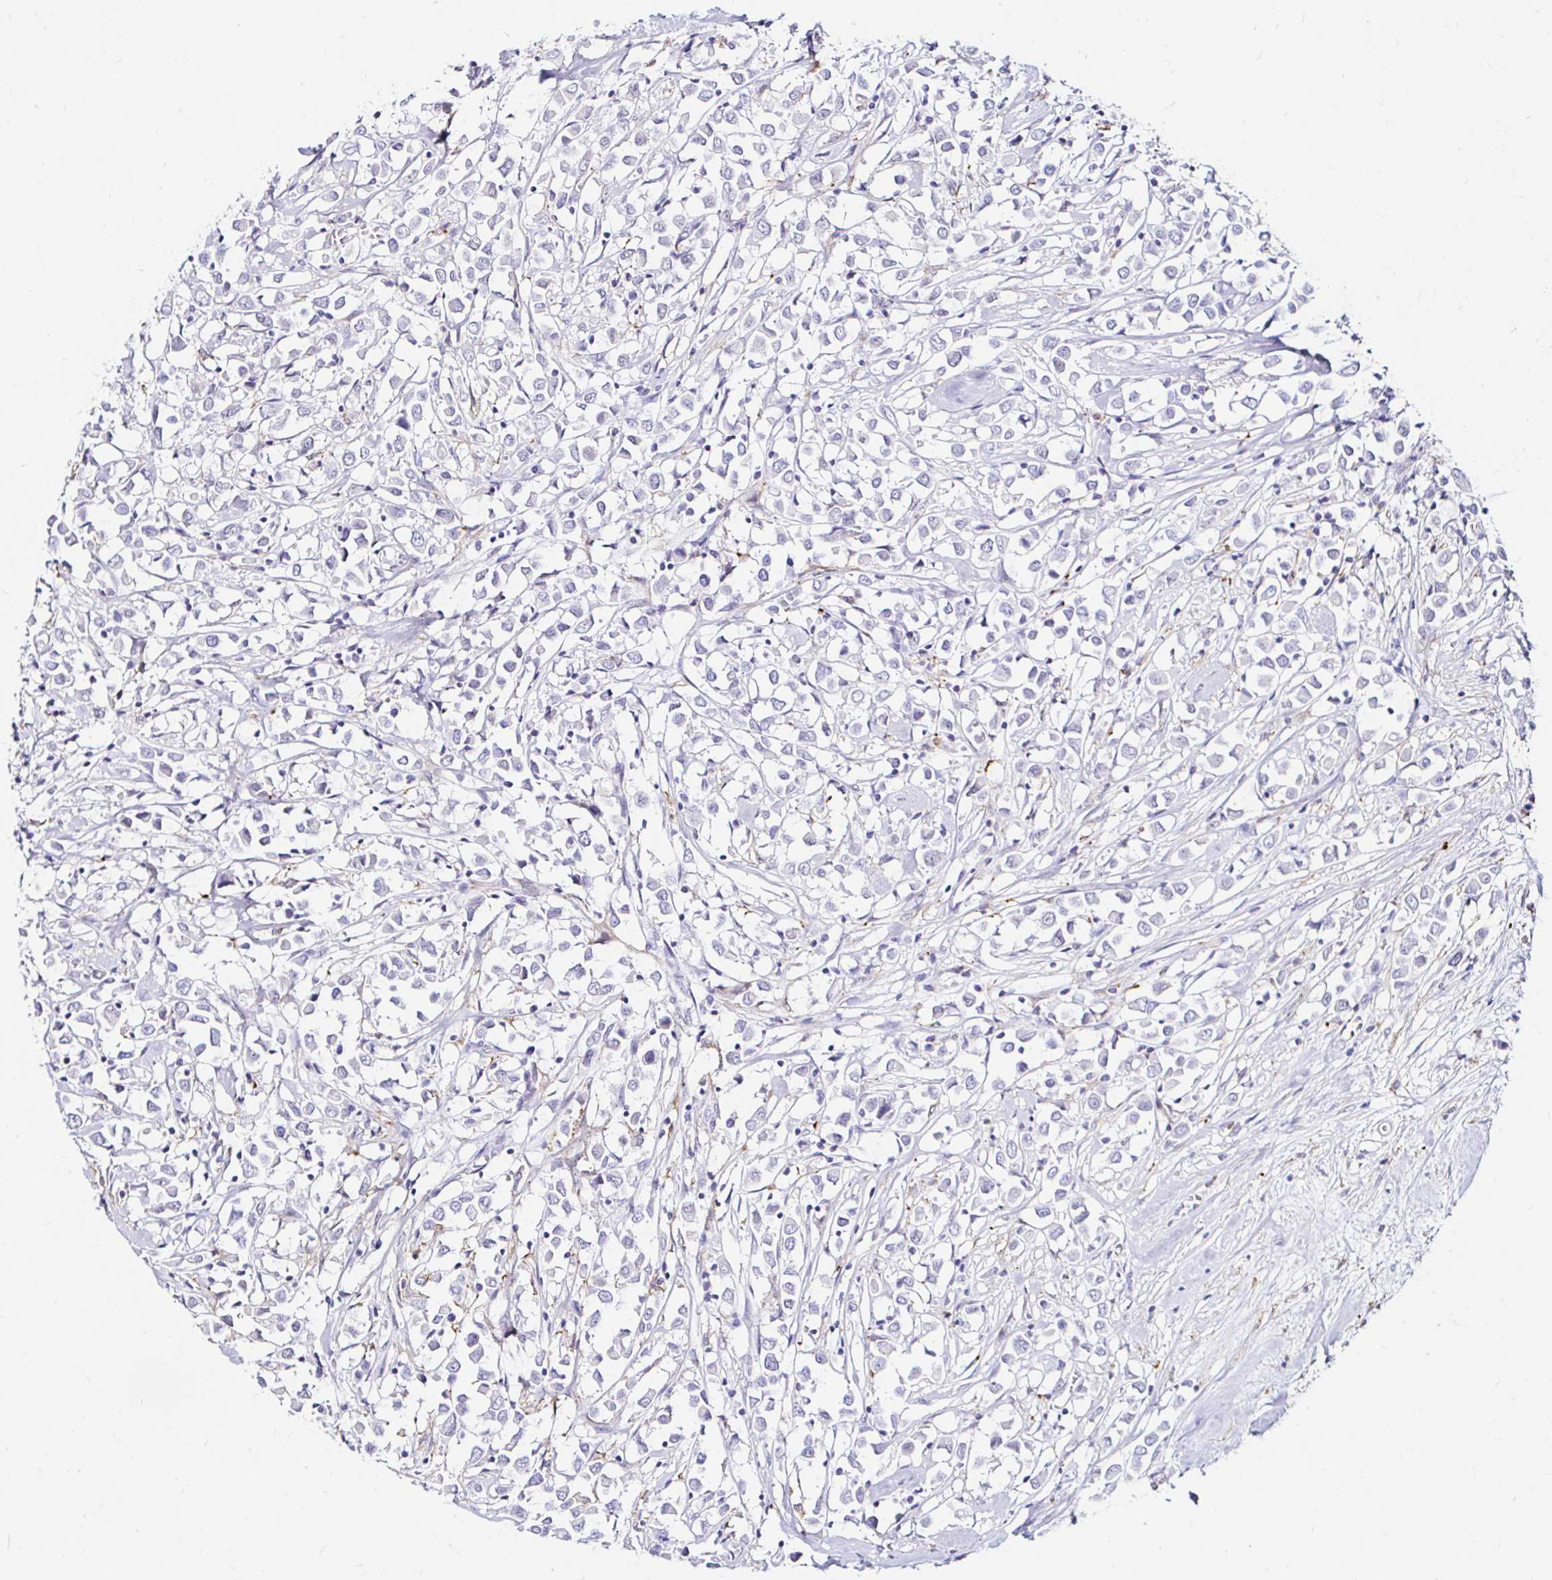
{"staining": {"intensity": "negative", "quantity": "none", "location": "none"}, "tissue": "breast cancer", "cell_type": "Tumor cells", "image_type": "cancer", "snomed": [{"axis": "morphology", "description": "Duct carcinoma"}, {"axis": "topography", "description": "Breast"}], "caption": "DAB (3,3'-diaminobenzidine) immunohistochemical staining of human infiltrating ductal carcinoma (breast) demonstrates no significant expression in tumor cells.", "gene": "CYBB", "patient": {"sex": "female", "age": 61}}